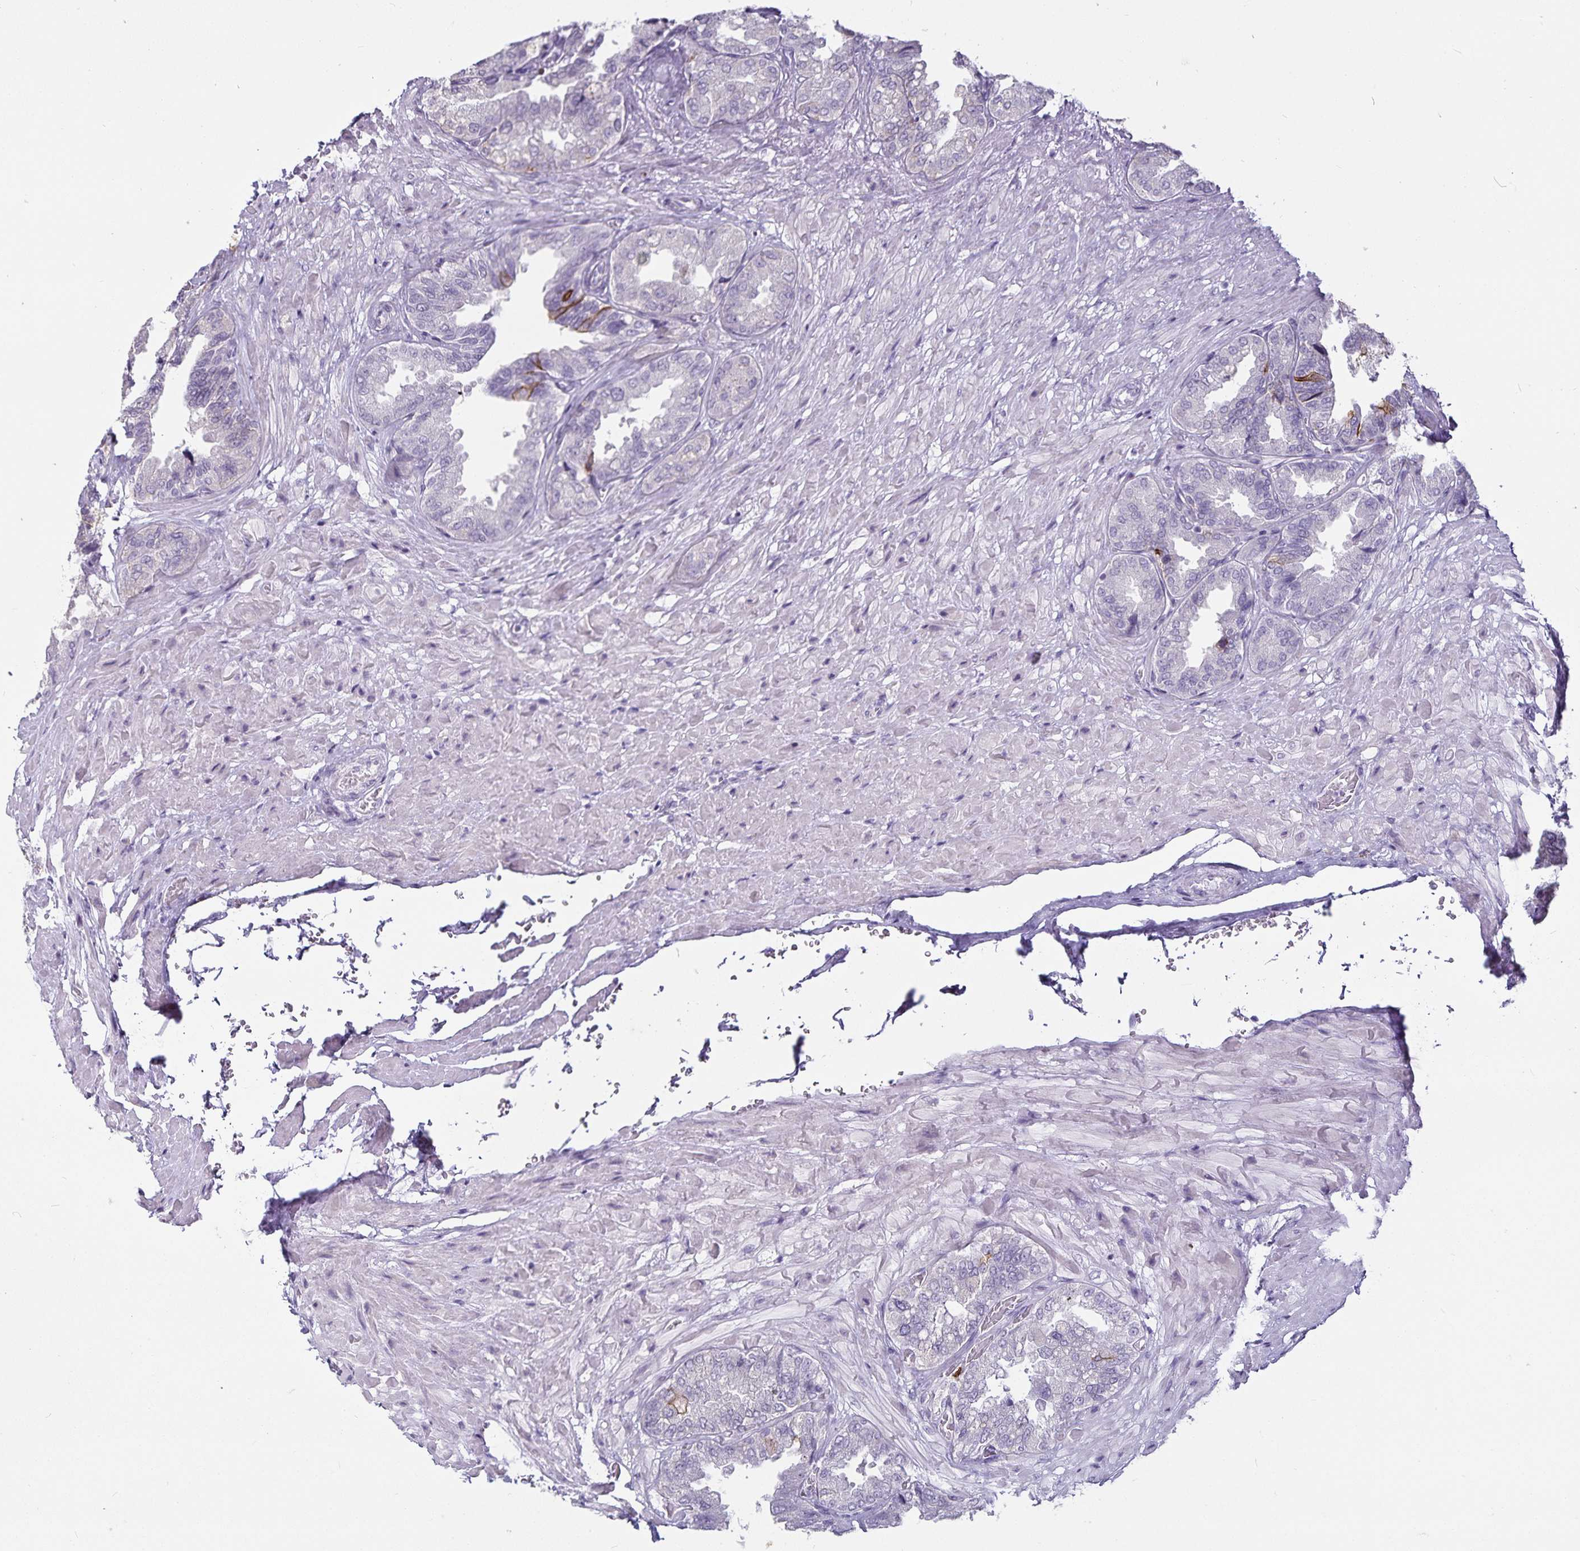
{"staining": {"intensity": "moderate", "quantity": "<25%", "location": "cytoplasmic/membranous"}, "tissue": "seminal vesicle", "cell_type": "Glandular cells", "image_type": "normal", "snomed": [{"axis": "morphology", "description": "Normal tissue, NOS"}, {"axis": "topography", "description": "Seminal veicle"}], "caption": "Moderate cytoplasmic/membranous protein staining is present in approximately <25% of glandular cells in seminal vesicle.", "gene": "CA12", "patient": {"sex": "male", "age": 68}}